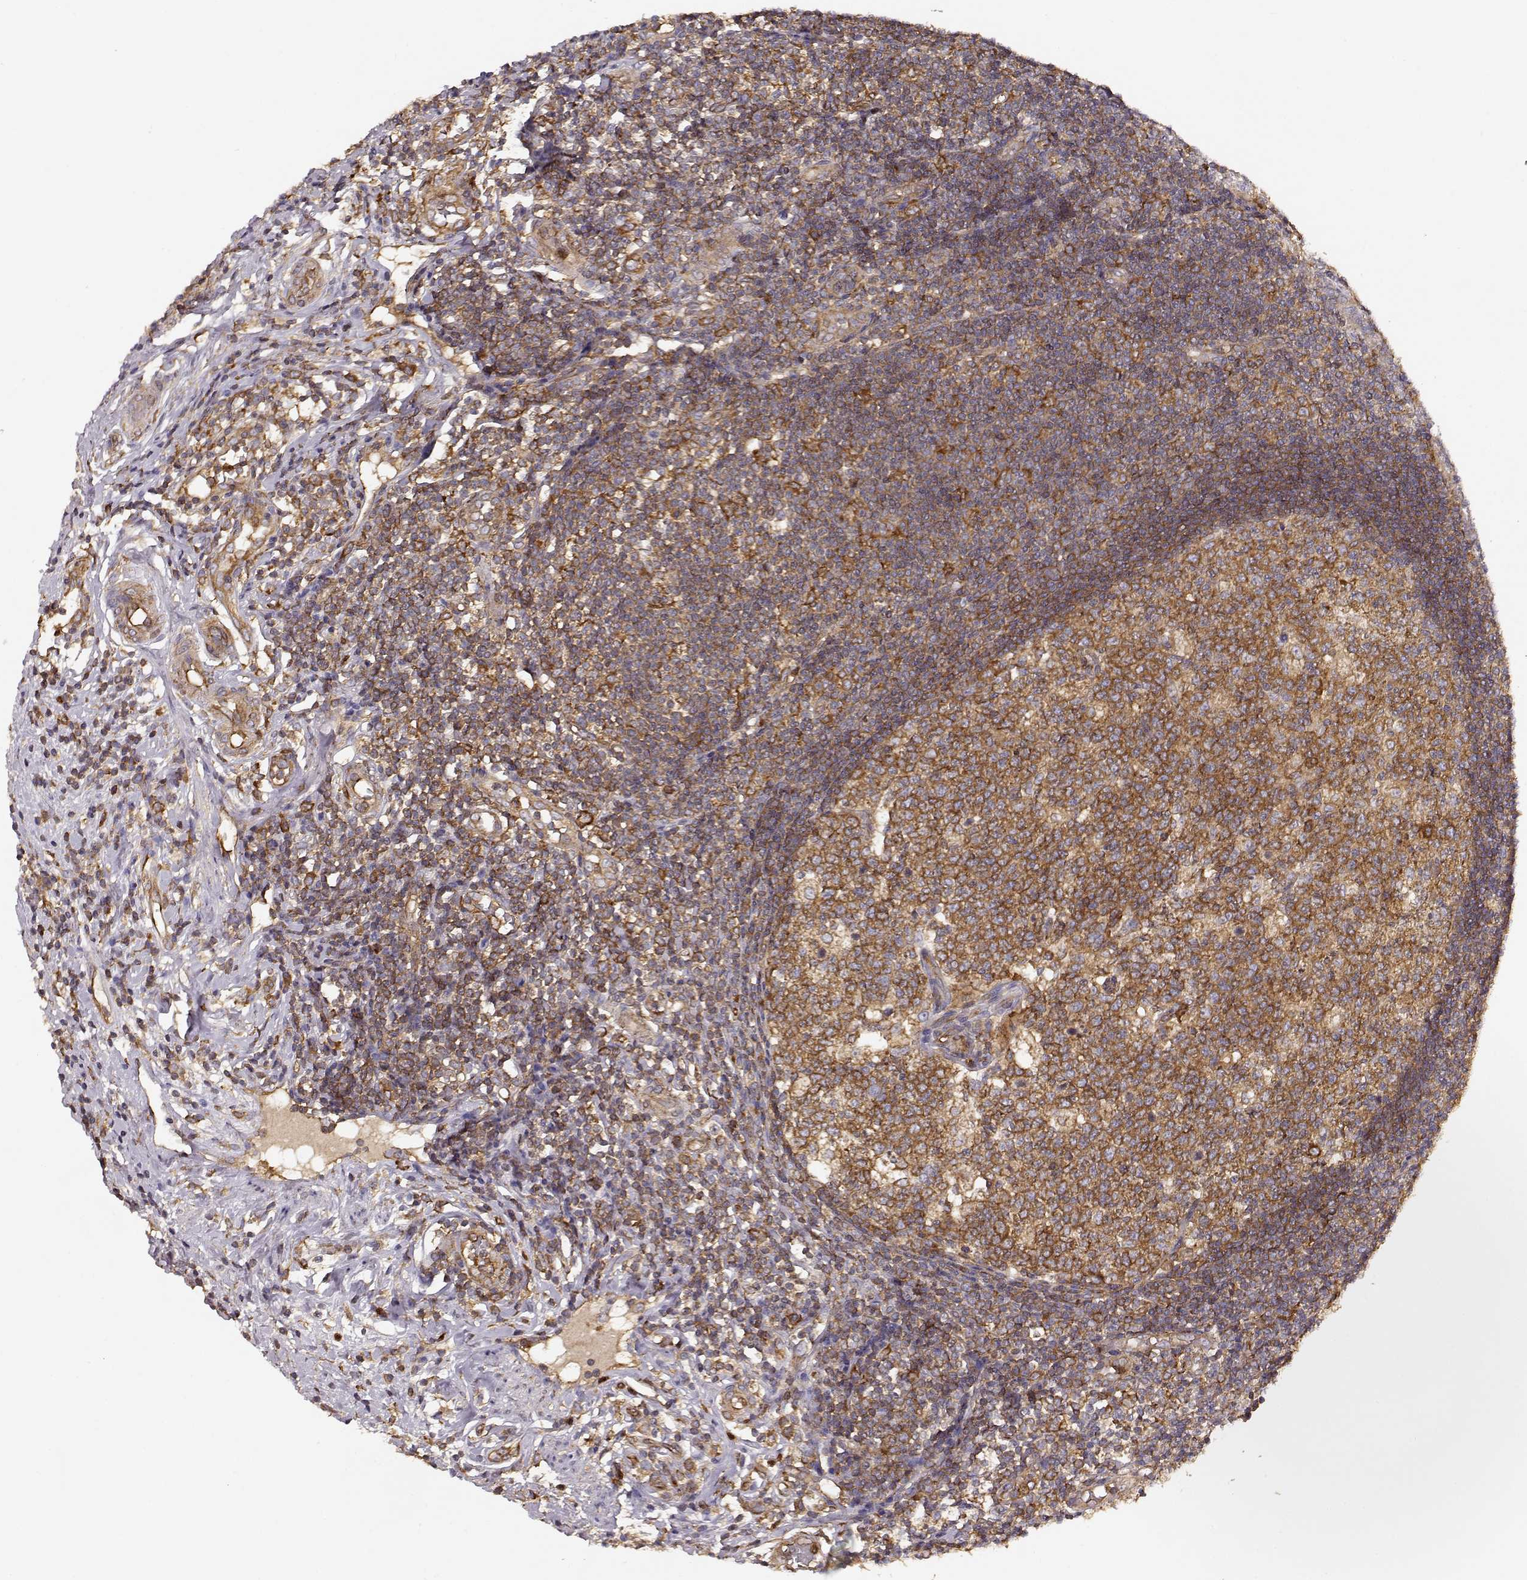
{"staining": {"intensity": "weak", "quantity": ">75%", "location": "cytoplasmic/membranous"}, "tissue": "appendix", "cell_type": "Glandular cells", "image_type": "normal", "snomed": [{"axis": "morphology", "description": "Normal tissue, NOS"}, {"axis": "morphology", "description": "Inflammation, NOS"}, {"axis": "topography", "description": "Appendix"}], "caption": "Appendix stained for a protein (brown) demonstrates weak cytoplasmic/membranous positive staining in about >75% of glandular cells.", "gene": "ARHGEF2", "patient": {"sex": "male", "age": 16}}